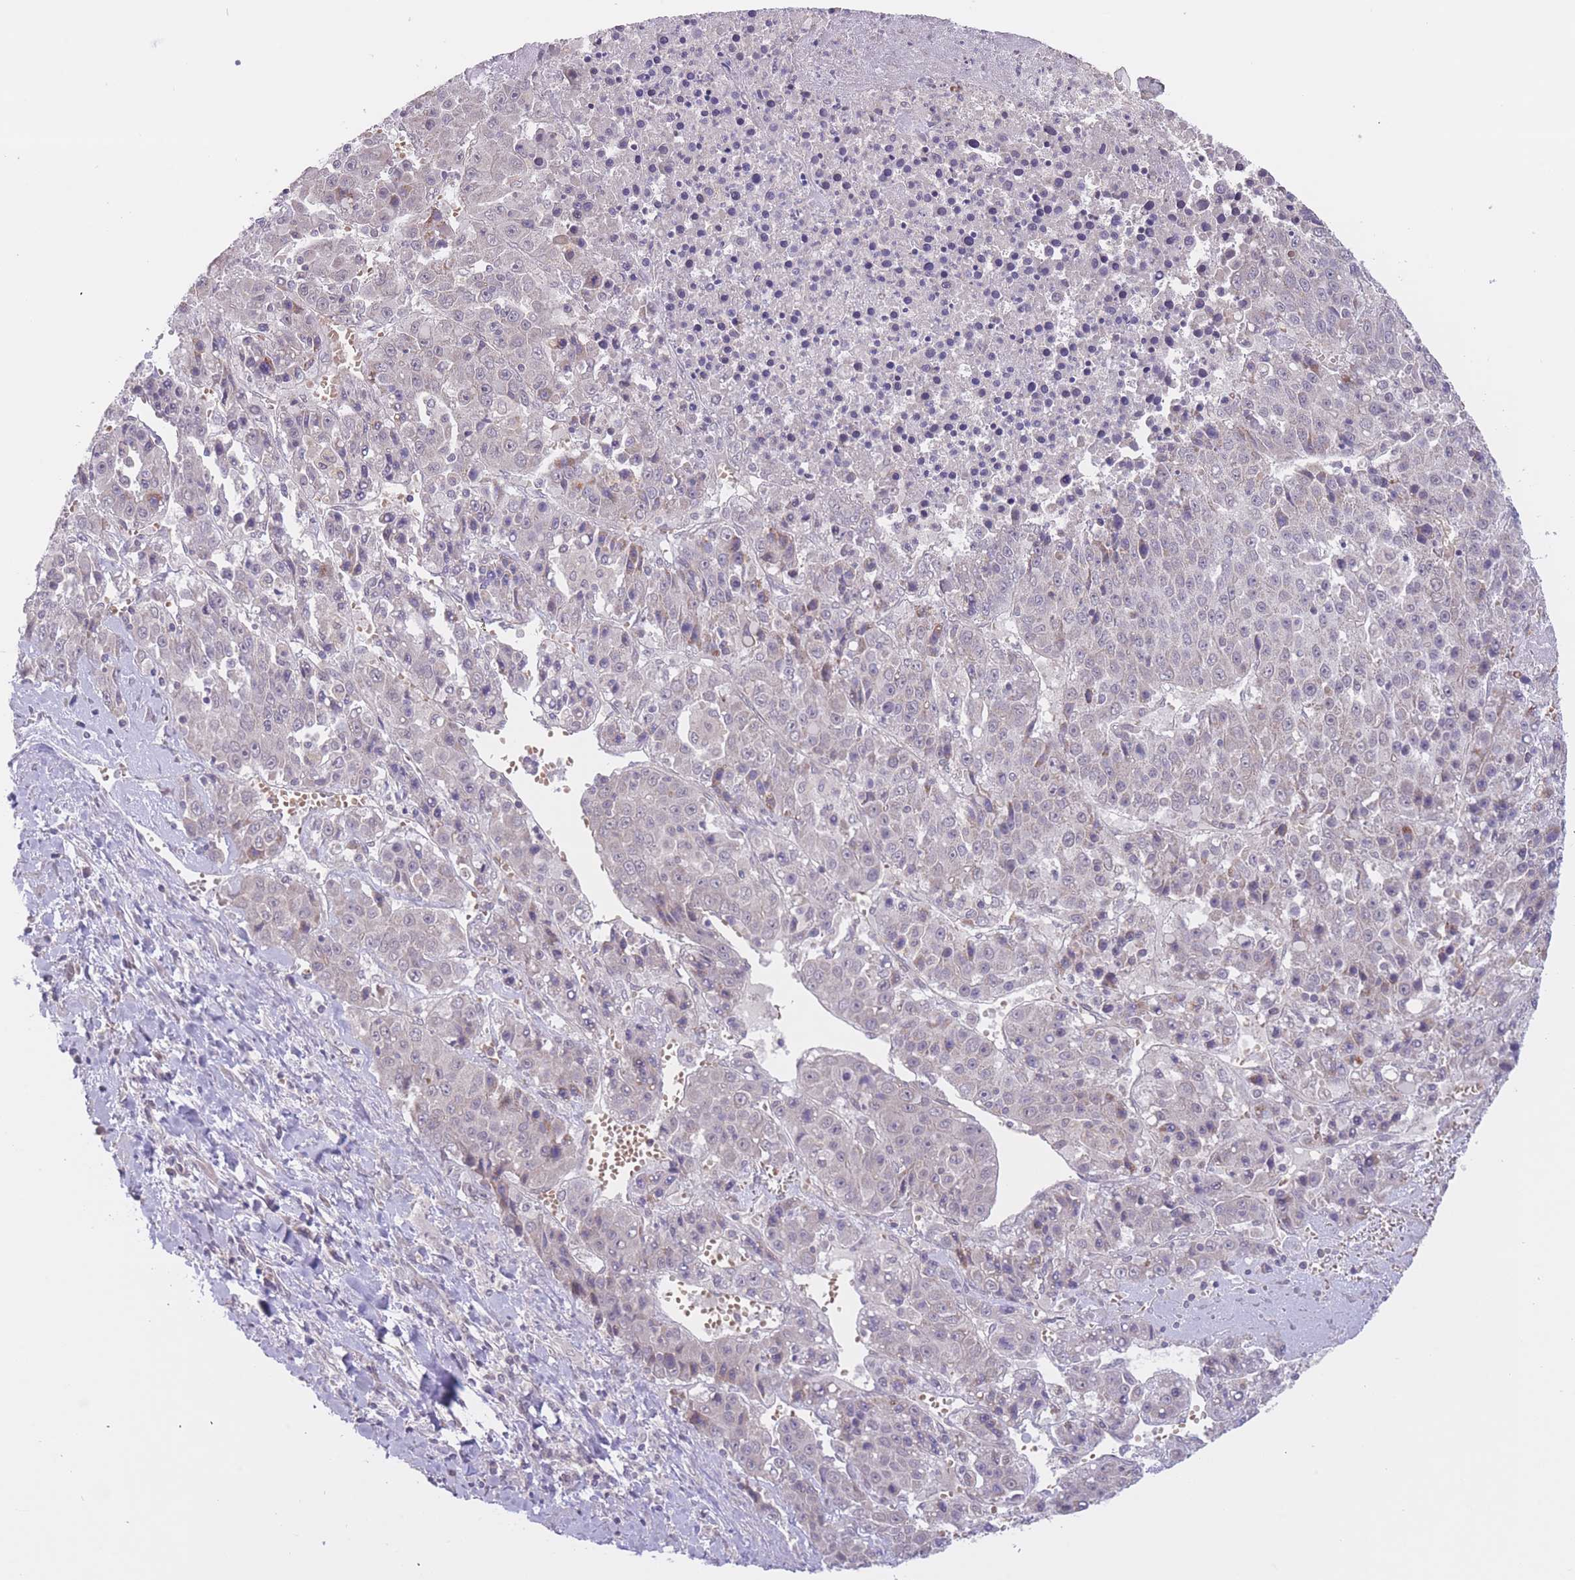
{"staining": {"intensity": "negative", "quantity": "none", "location": "none"}, "tissue": "liver cancer", "cell_type": "Tumor cells", "image_type": "cancer", "snomed": [{"axis": "morphology", "description": "Carcinoma, Hepatocellular, NOS"}, {"axis": "topography", "description": "Liver"}], "caption": "IHC histopathology image of neoplastic tissue: liver cancer (hepatocellular carcinoma) stained with DAB demonstrates no significant protein staining in tumor cells.", "gene": "FUT5", "patient": {"sex": "female", "age": 53}}